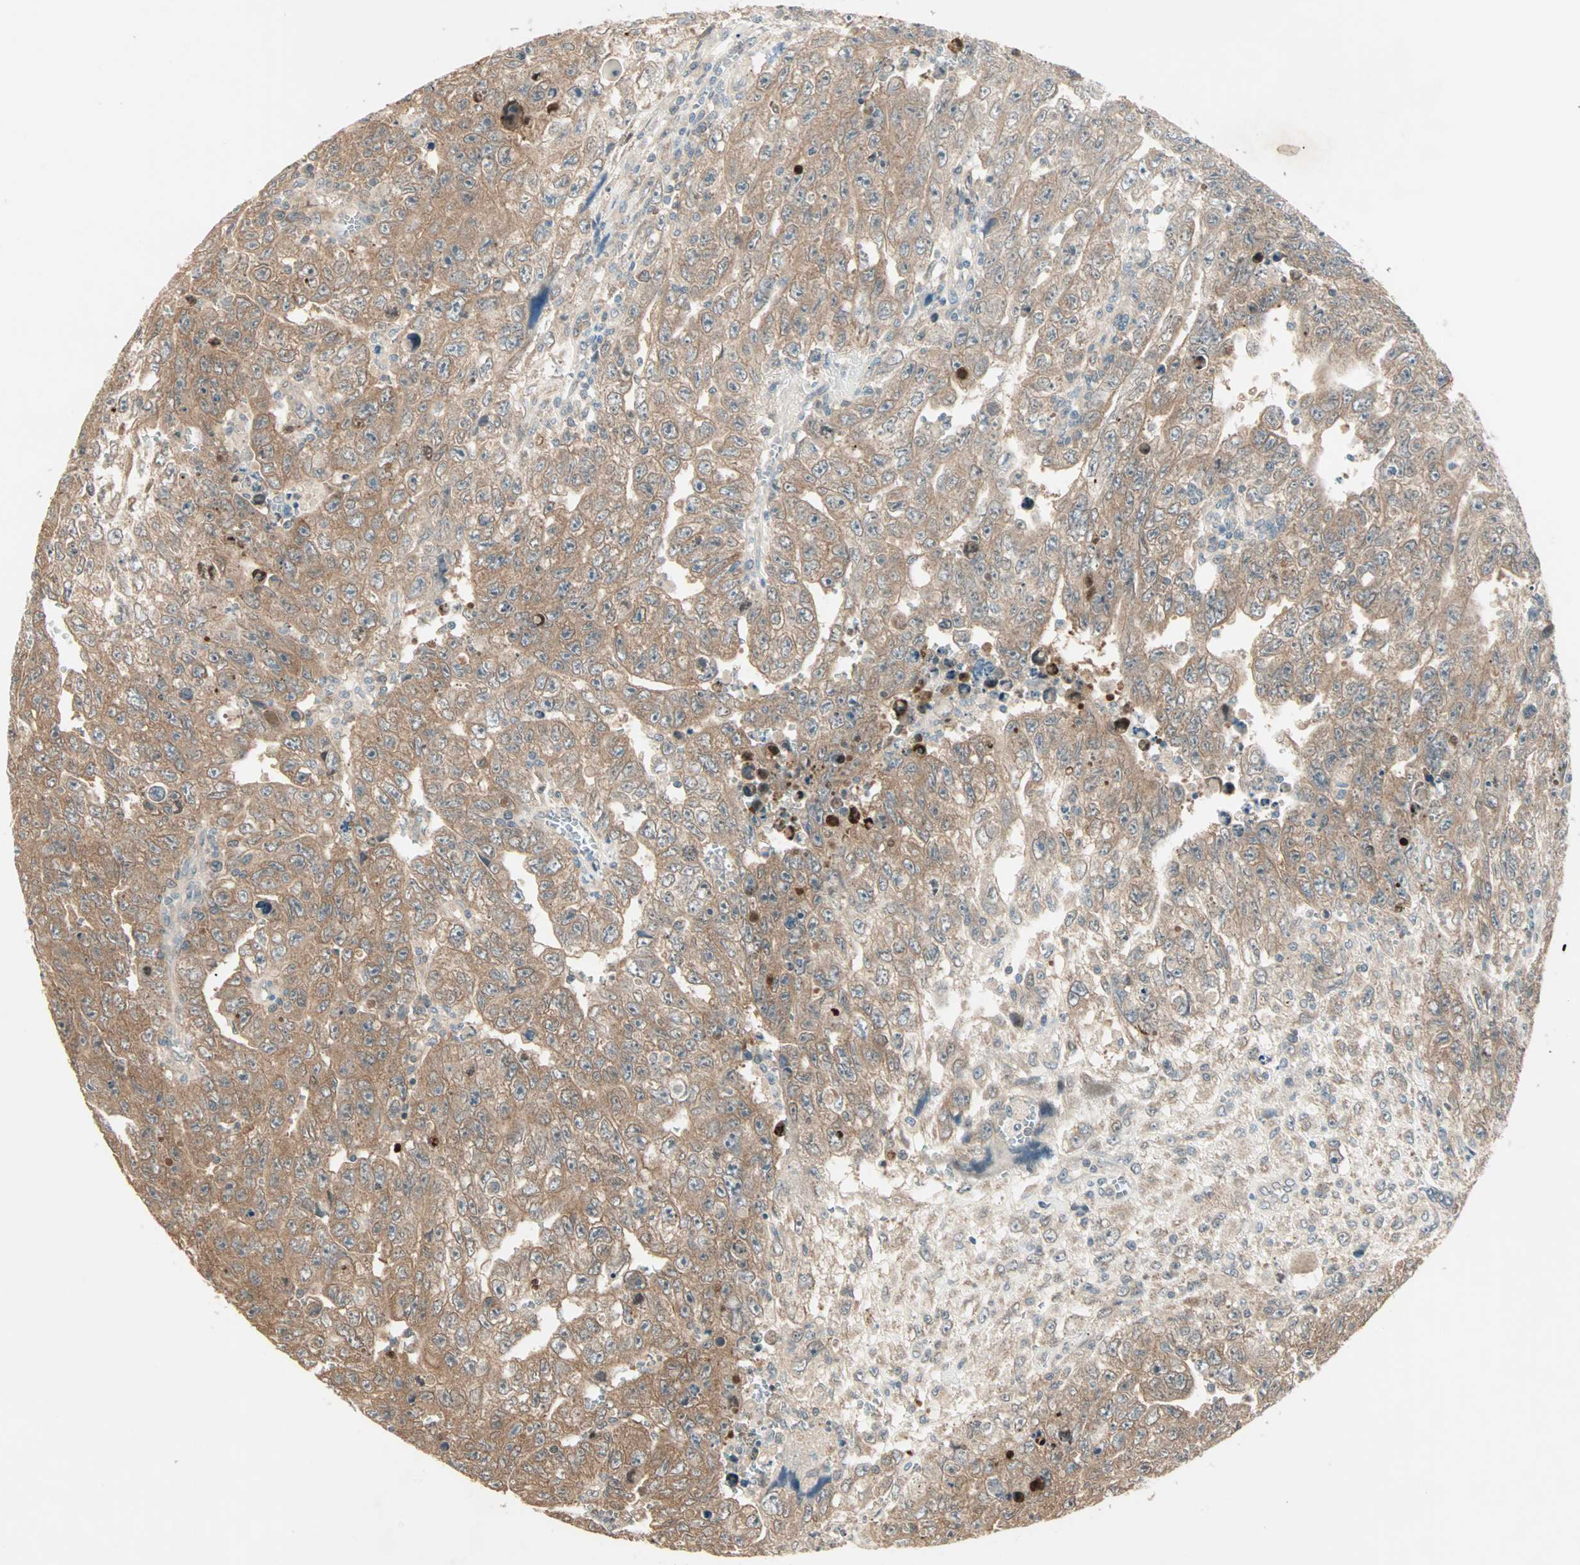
{"staining": {"intensity": "moderate", "quantity": ">75%", "location": "cytoplasmic/membranous"}, "tissue": "testis cancer", "cell_type": "Tumor cells", "image_type": "cancer", "snomed": [{"axis": "morphology", "description": "Carcinoma, Embryonal, NOS"}, {"axis": "topography", "description": "Testis"}], "caption": "Embryonal carcinoma (testis) stained with immunohistochemistry displays moderate cytoplasmic/membranous staining in about >75% of tumor cells. Nuclei are stained in blue.", "gene": "TTF2", "patient": {"sex": "male", "age": 28}}